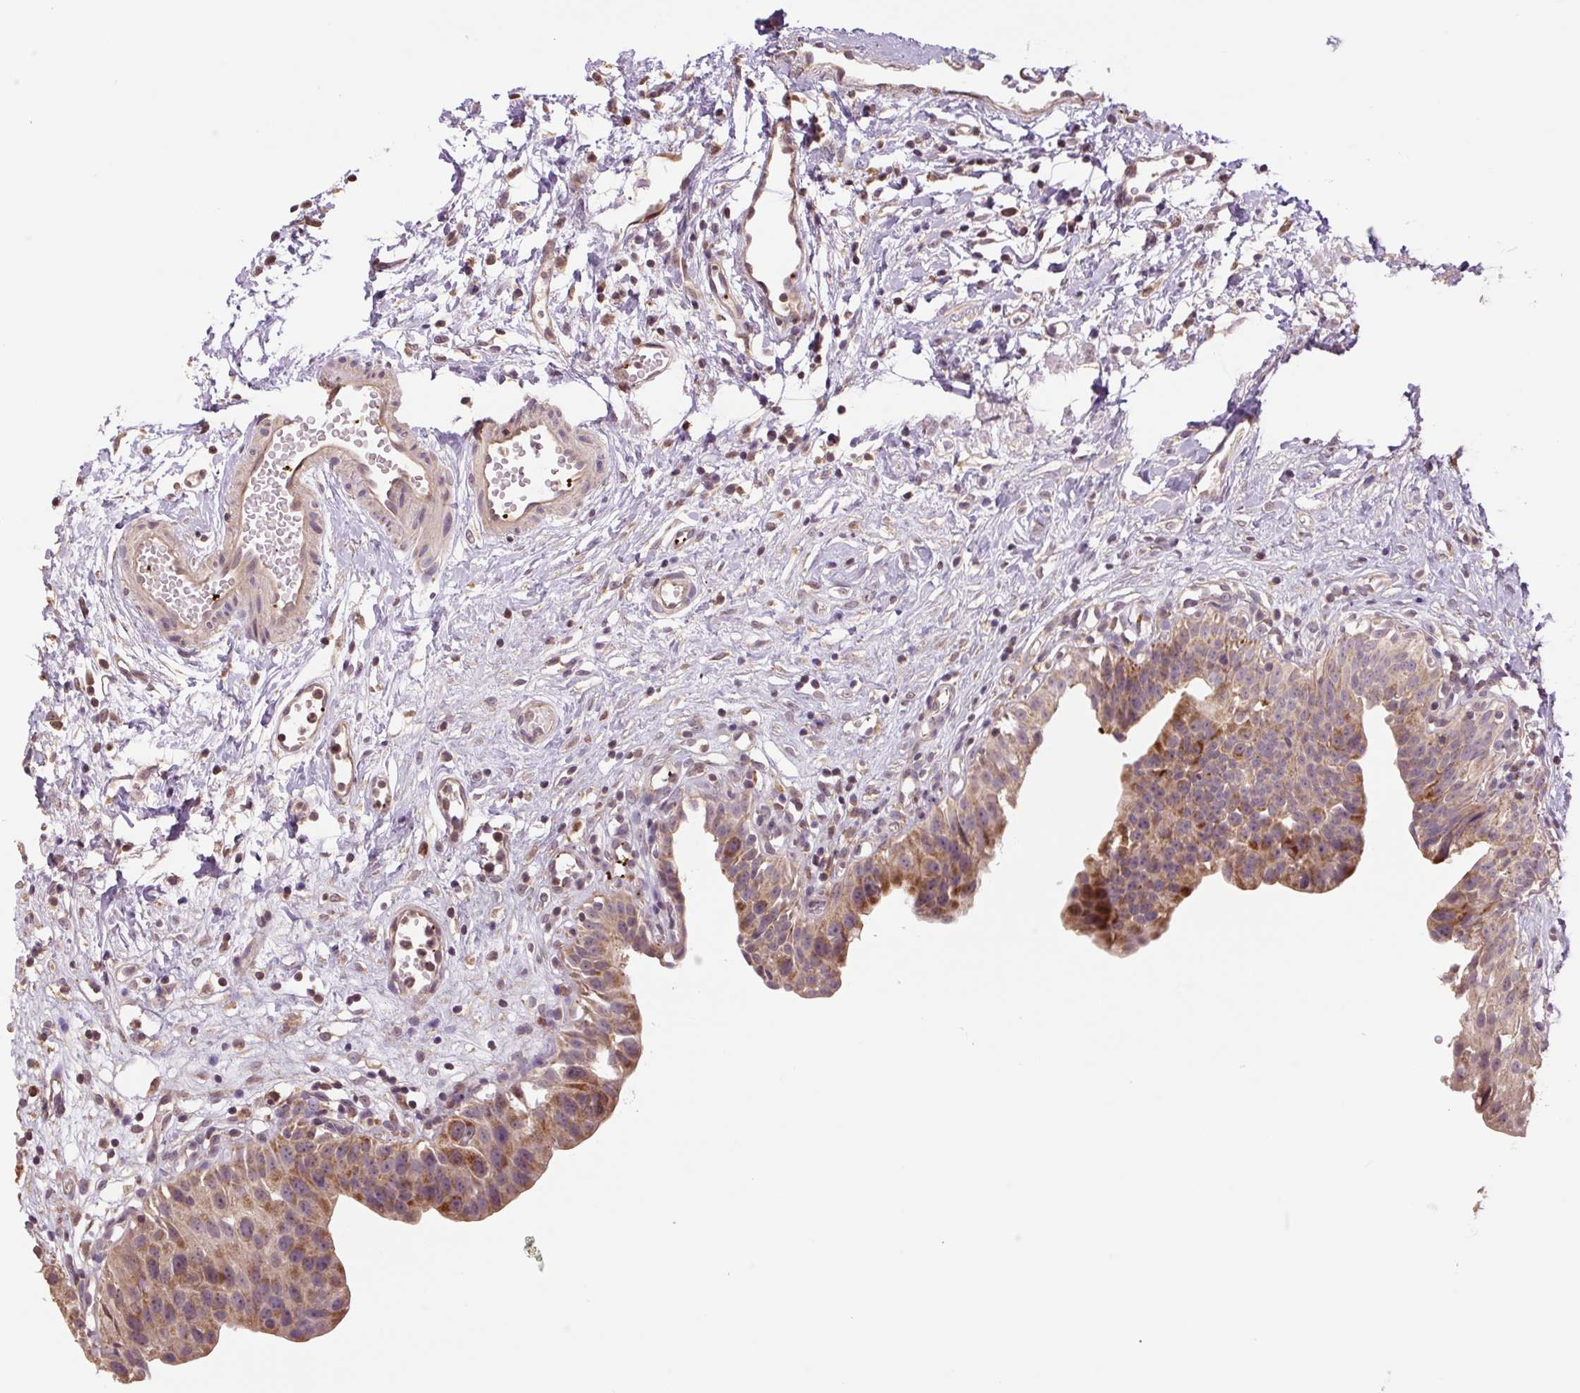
{"staining": {"intensity": "moderate", "quantity": ">75%", "location": "cytoplasmic/membranous"}, "tissue": "urinary bladder", "cell_type": "Urothelial cells", "image_type": "normal", "snomed": [{"axis": "morphology", "description": "Normal tissue, NOS"}, {"axis": "topography", "description": "Urinary bladder"}], "caption": "High-power microscopy captured an IHC image of normal urinary bladder, revealing moderate cytoplasmic/membranous positivity in about >75% of urothelial cells.", "gene": "TMEM160", "patient": {"sex": "male", "age": 51}}